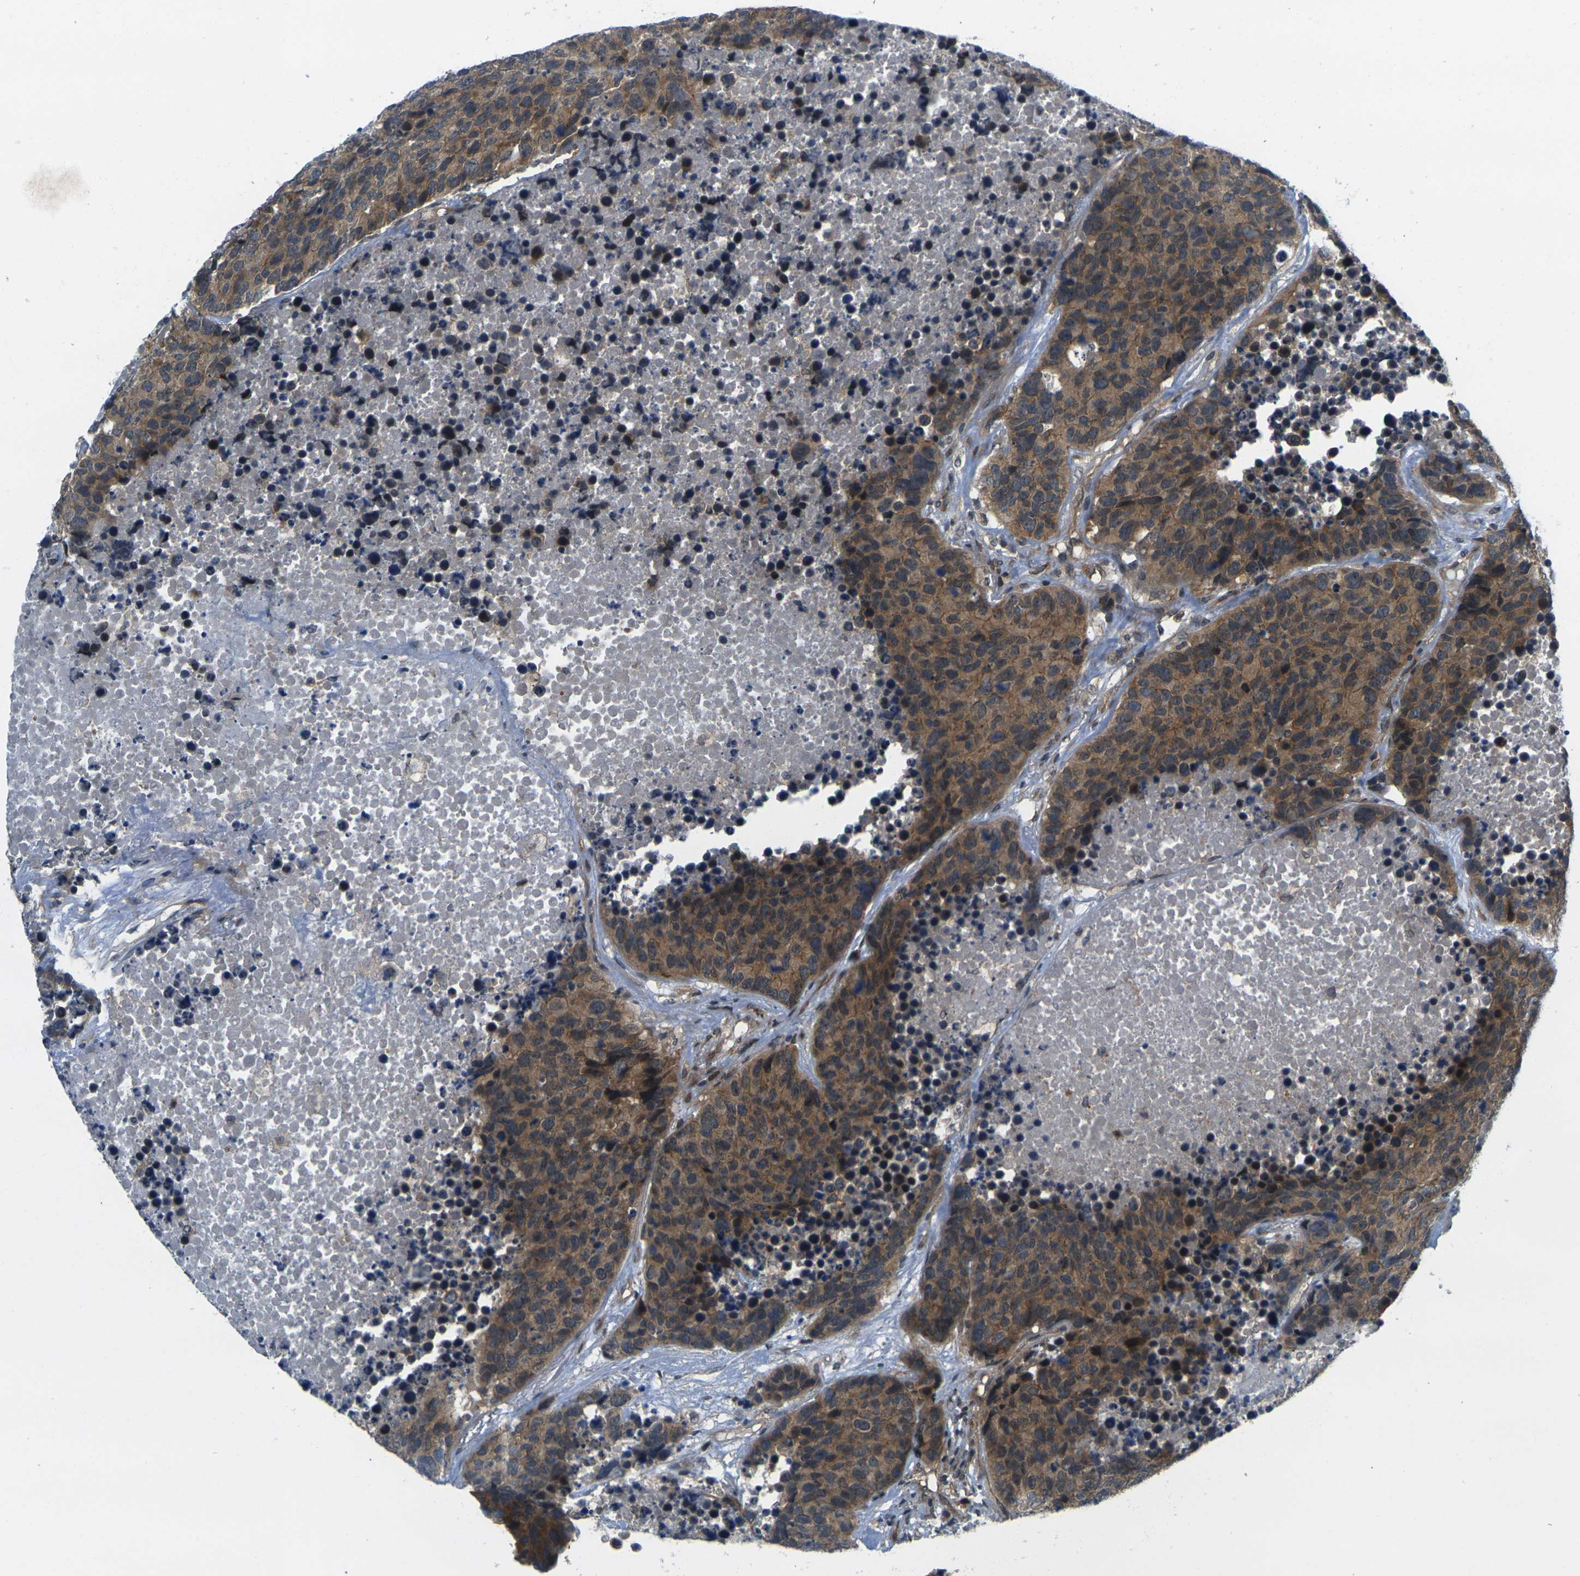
{"staining": {"intensity": "moderate", "quantity": ">75%", "location": "cytoplasmic/membranous"}, "tissue": "carcinoid", "cell_type": "Tumor cells", "image_type": "cancer", "snomed": [{"axis": "morphology", "description": "Carcinoid, malignant, NOS"}, {"axis": "topography", "description": "Lung"}], "caption": "Immunohistochemical staining of human malignant carcinoid shows medium levels of moderate cytoplasmic/membranous protein staining in approximately >75% of tumor cells.", "gene": "KCTD10", "patient": {"sex": "male", "age": 60}}